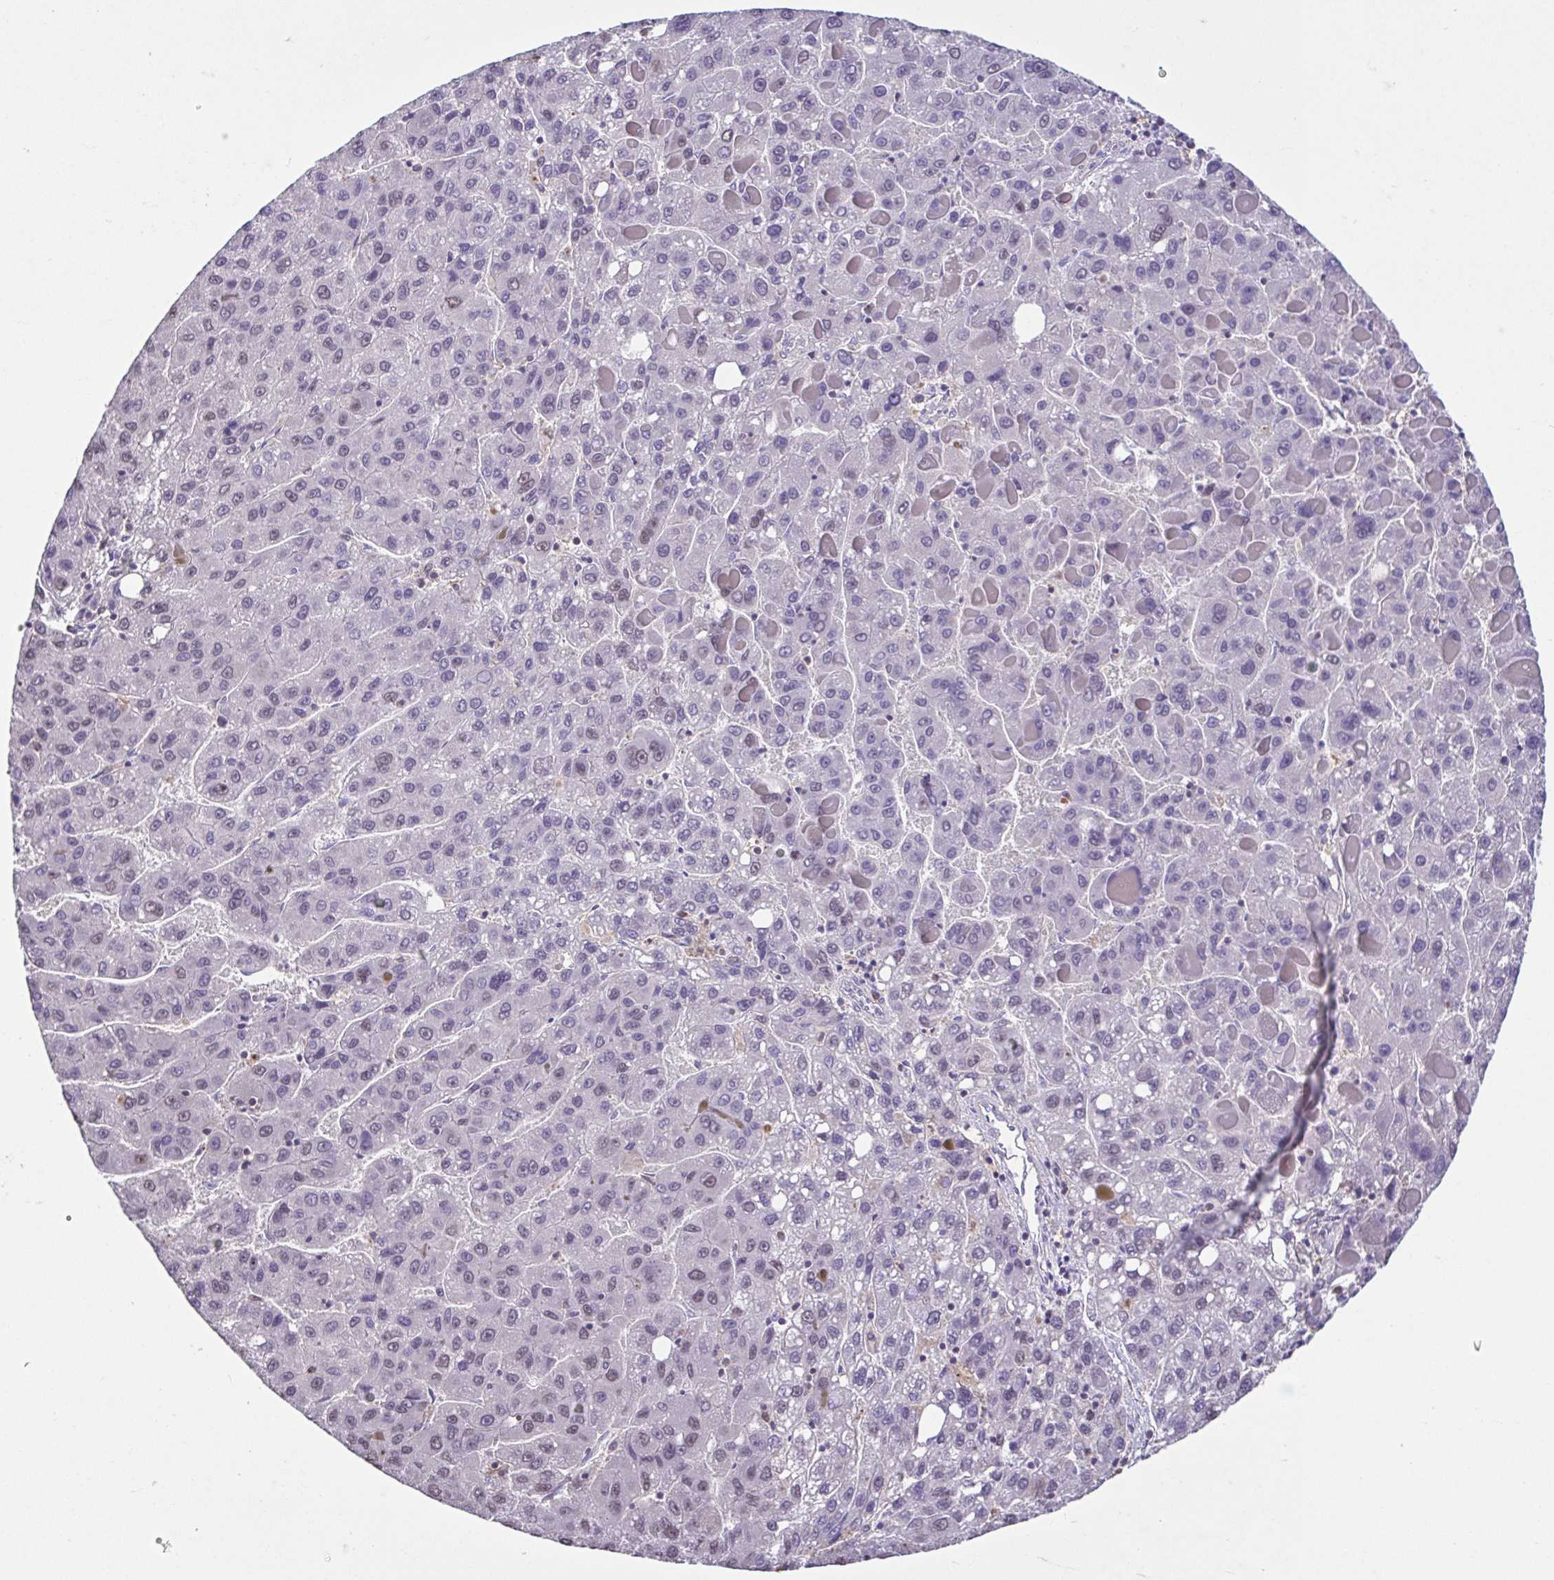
{"staining": {"intensity": "weak", "quantity": "<25%", "location": "nuclear"}, "tissue": "liver cancer", "cell_type": "Tumor cells", "image_type": "cancer", "snomed": [{"axis": "morphology", "description": "Carcinoma, Hepatocellular, NOS"}, {"axis": "topography", "description": "Liver"}], "caption": "Tumor cells are negative for protein expression in human hepatocellular carcinoma (liver).", "gene": "ACTRT3", "patient": {"sex": "female", "age": 82}}